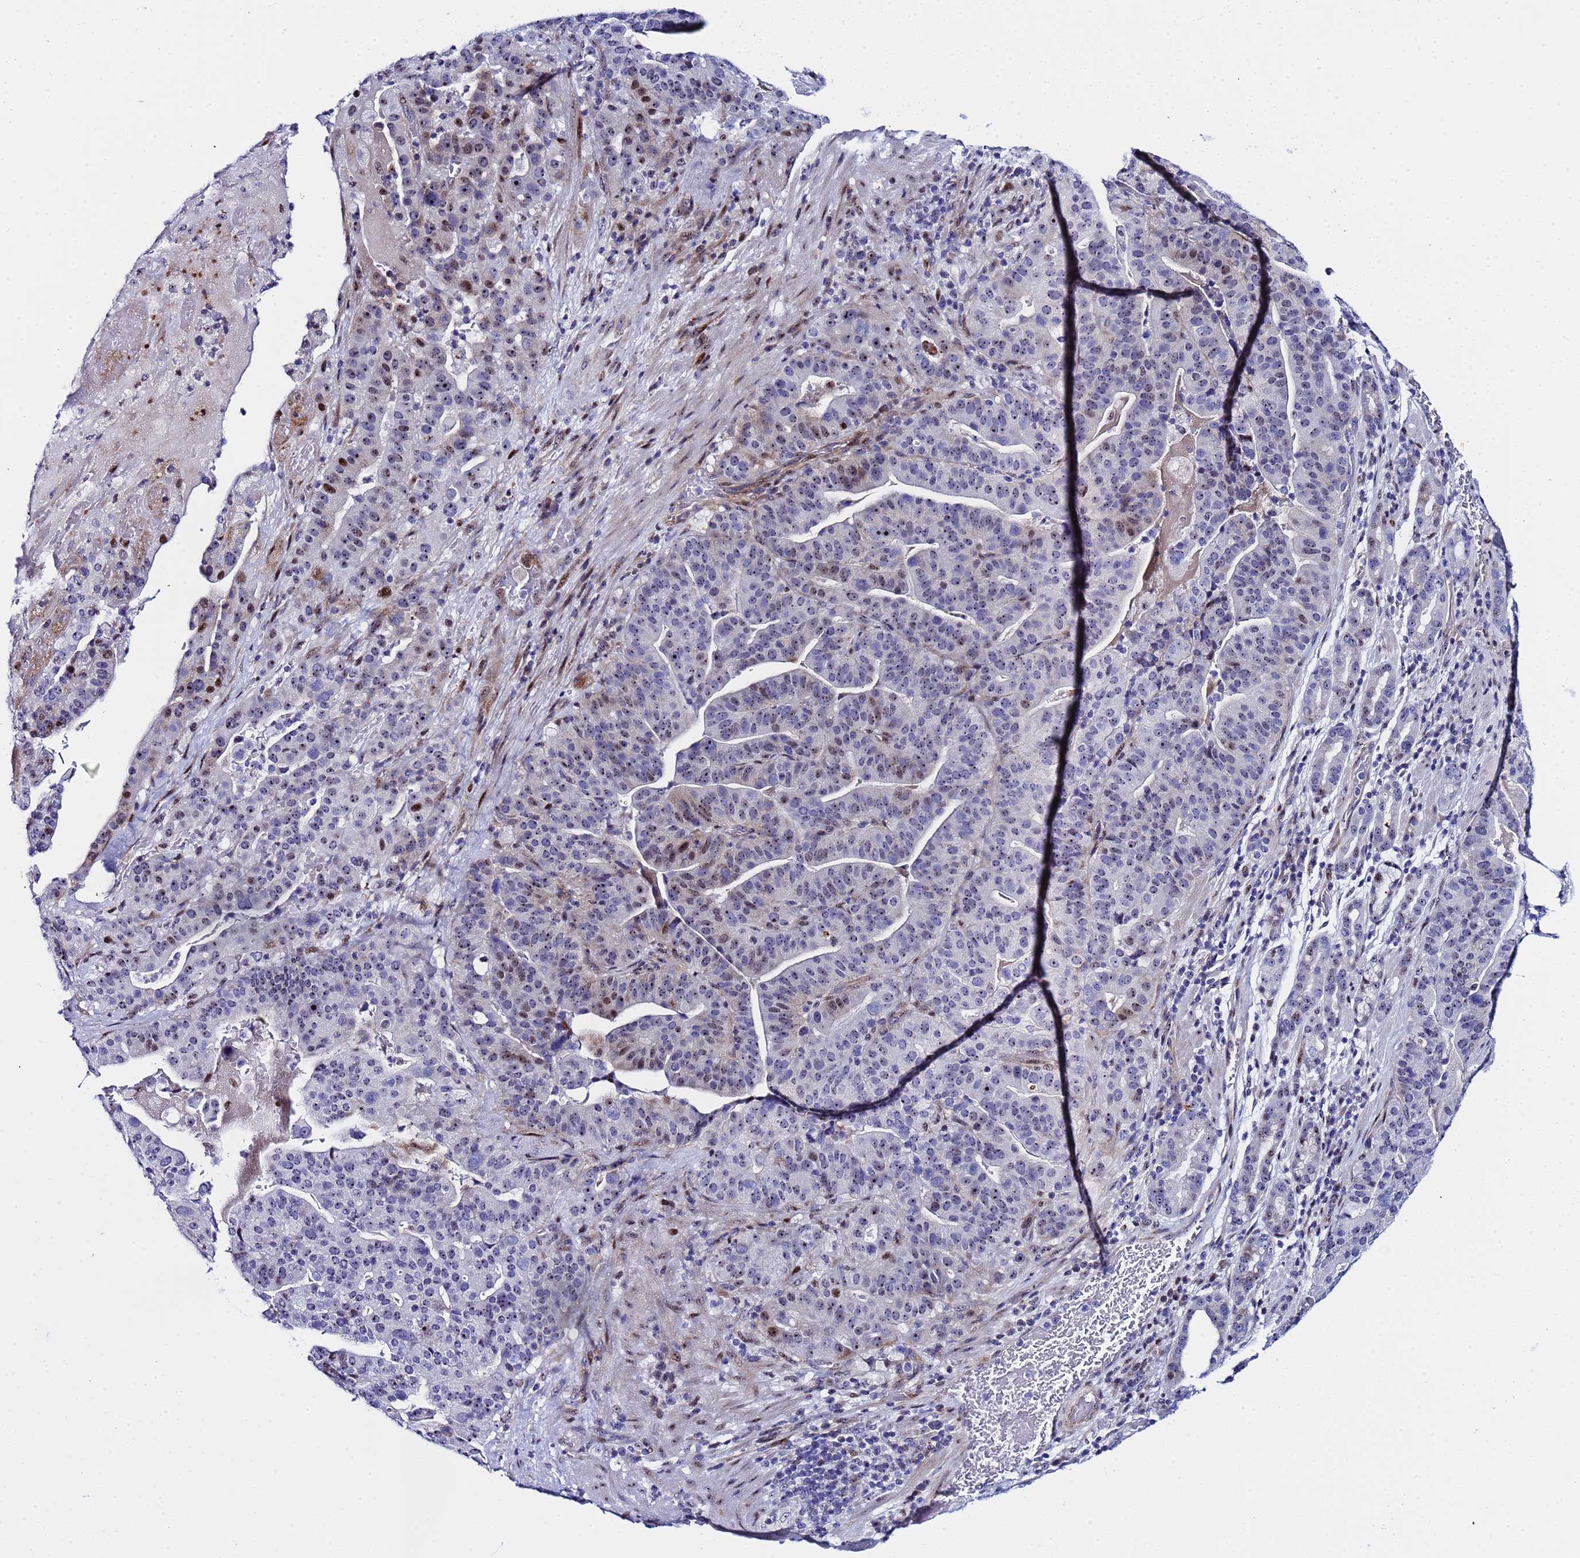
{"staining": {"intensity": "moderate", "quantity": "<25%", "location": "nuclear"}, "tissue": "stomach cancer", "cell_type": "Tumor cells", "image_type": "cancer", "snomed": [{"axis": "morphology", "description": "Adenocarcinoma, NOS"}, {"axis": "topography", "description": "Stomach"}], "caption": "Human stomach adenocarcinoma stained for a protein (brown) reveals moderate nuclear positive positivity in approximately <25% of tumor cells.", "gene": "POP5", "patient": {"sex": "male", "age": 48}}